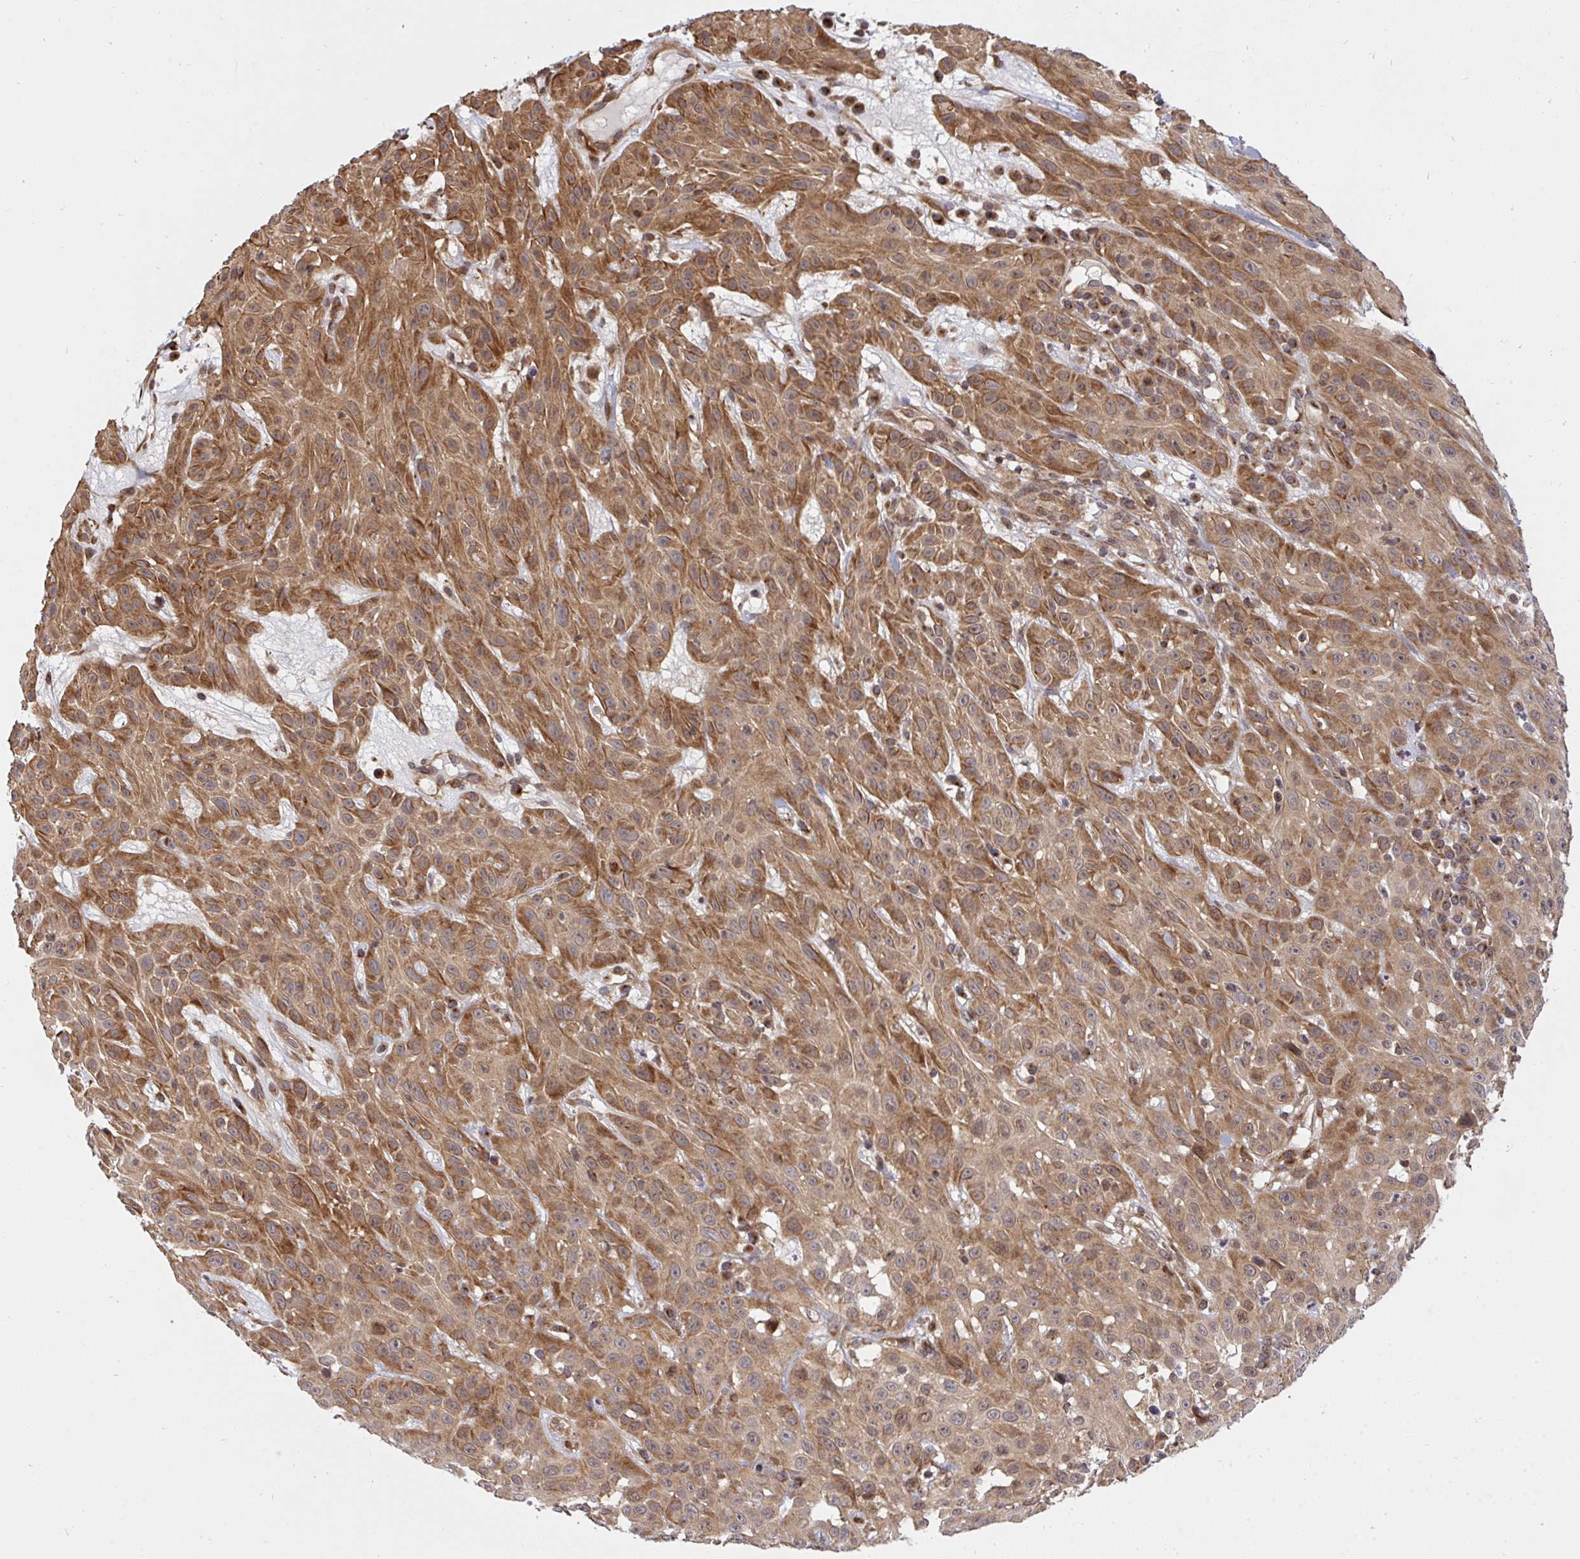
{"staining": {"intensity": "moderate", "quantity": ">75%", "location": "cytoplasmic/membranous"}, "tissue": "skin cancer", "cell_type": "Tumor cells", "image_type": "cancer", "snomed": [{"axis": "morphology", "description": "Squamous cell carcinoma, NOS"}, {"axis": "topography", "description": "Skin"}], "caption": "Immunohistochemical staining of human squamous cell carcinoma (skin) shows medium levels of moderate cytoplasmic/membranous expression in approximately >75% of tumor cells. (Stains: DAB (3,3'-diaminobenzidine) in brown, nuclei in blue, Microscopy: brightfield microscopy at high magnification).", "gene": "ERI1", "patient": {"sex": "male", "age": 82}}